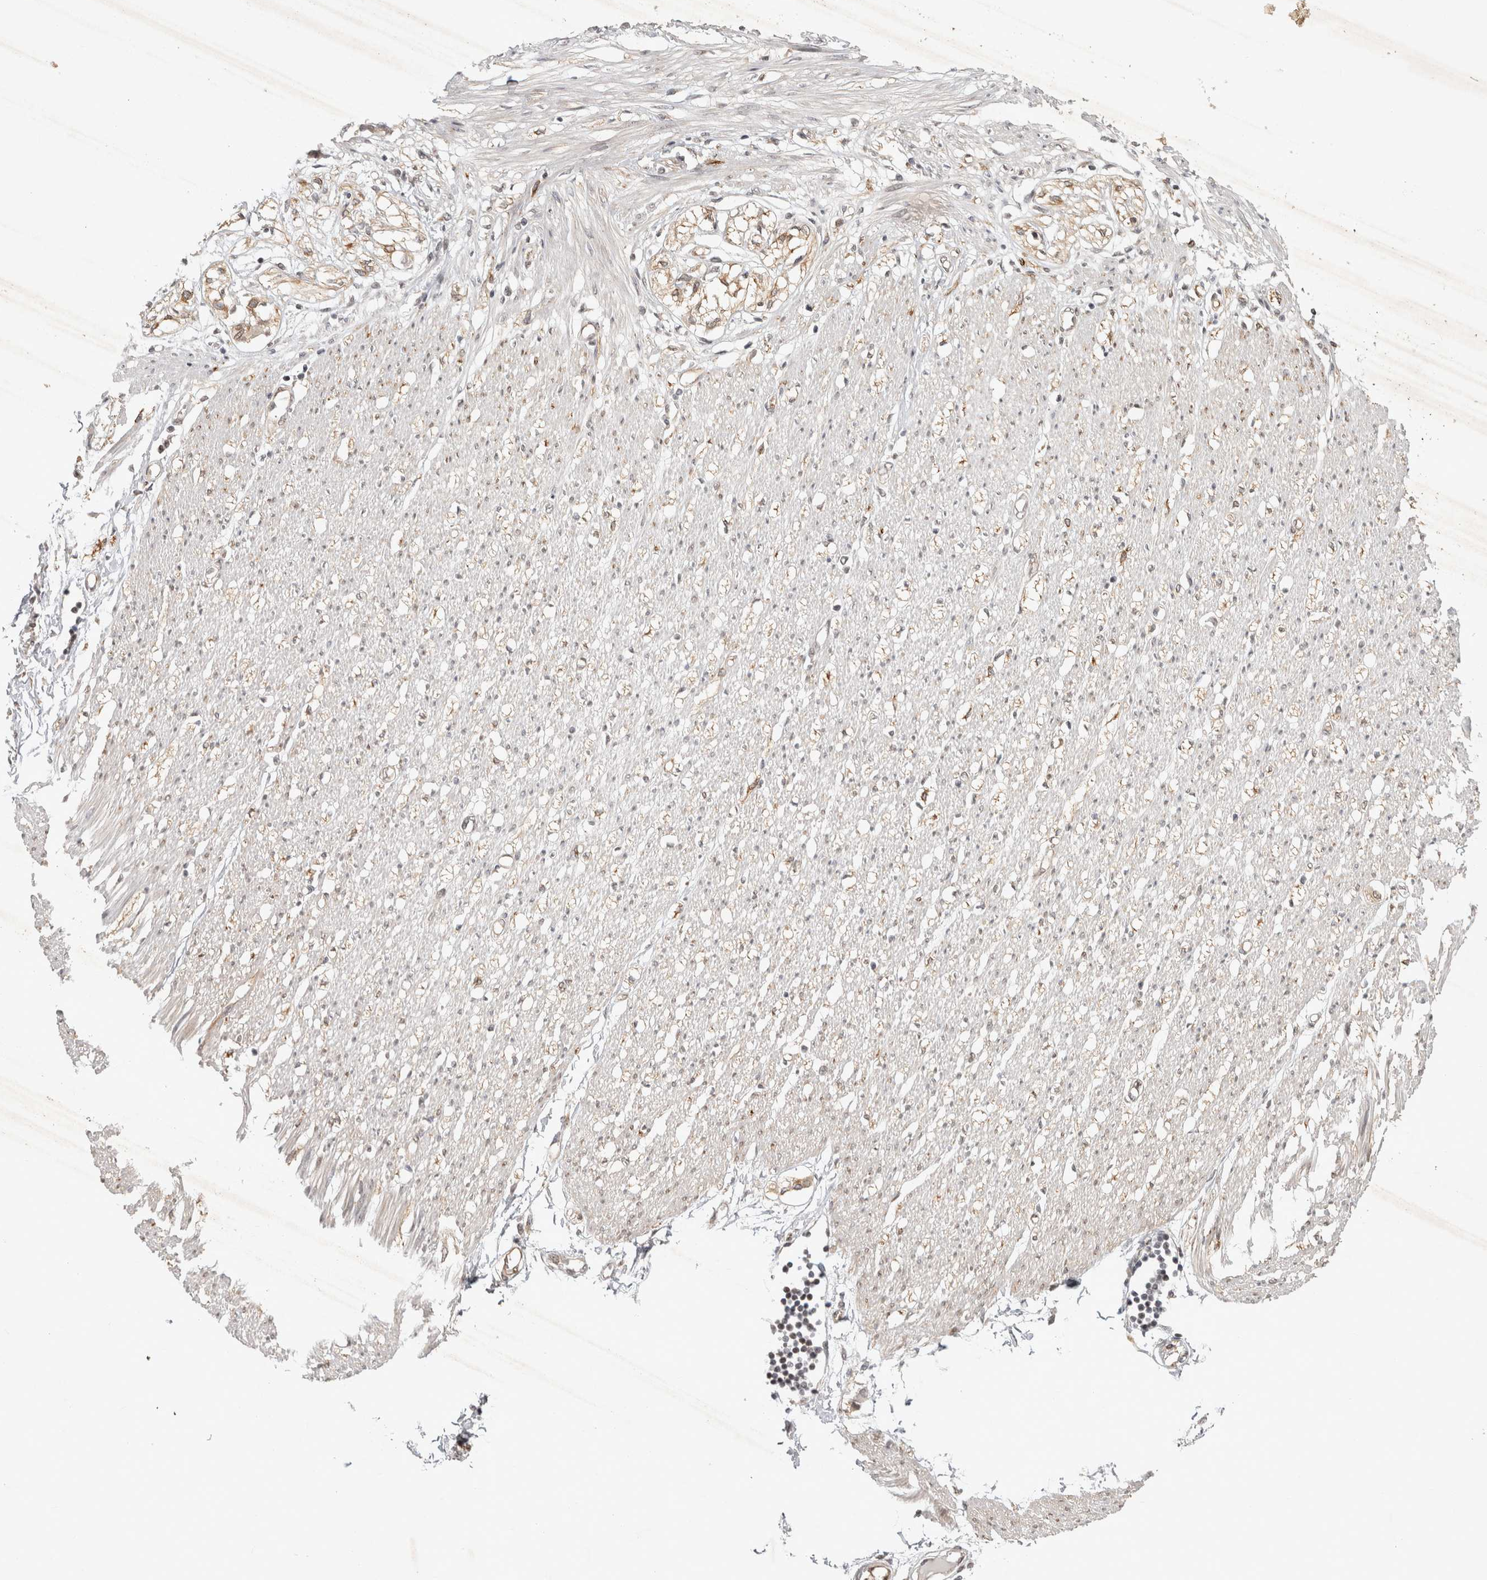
{"staining": {"intensity": "negative", "quantity": "none", "location": "none"}, "tissue": "soft tissue", "cell_type": "Fibroblasts", "image_type": "normal", "snomed": [{"axis": "morphology", "description": "Normal tissue, NOS"}, {"axis": "morphology", "description": "Adenocarcinoma, NOS"}, {"axis": "topography", "description": "Colon"}, {"axis": "topography", "description": "Peripheral nerve tissue"}], "caption": "DAB immunohistochemical staining of benign human soft tissue shows no significant staining in fibroblasts.", "gene": "ZNF318", "patient": {"sex": "male", "age": 14}}